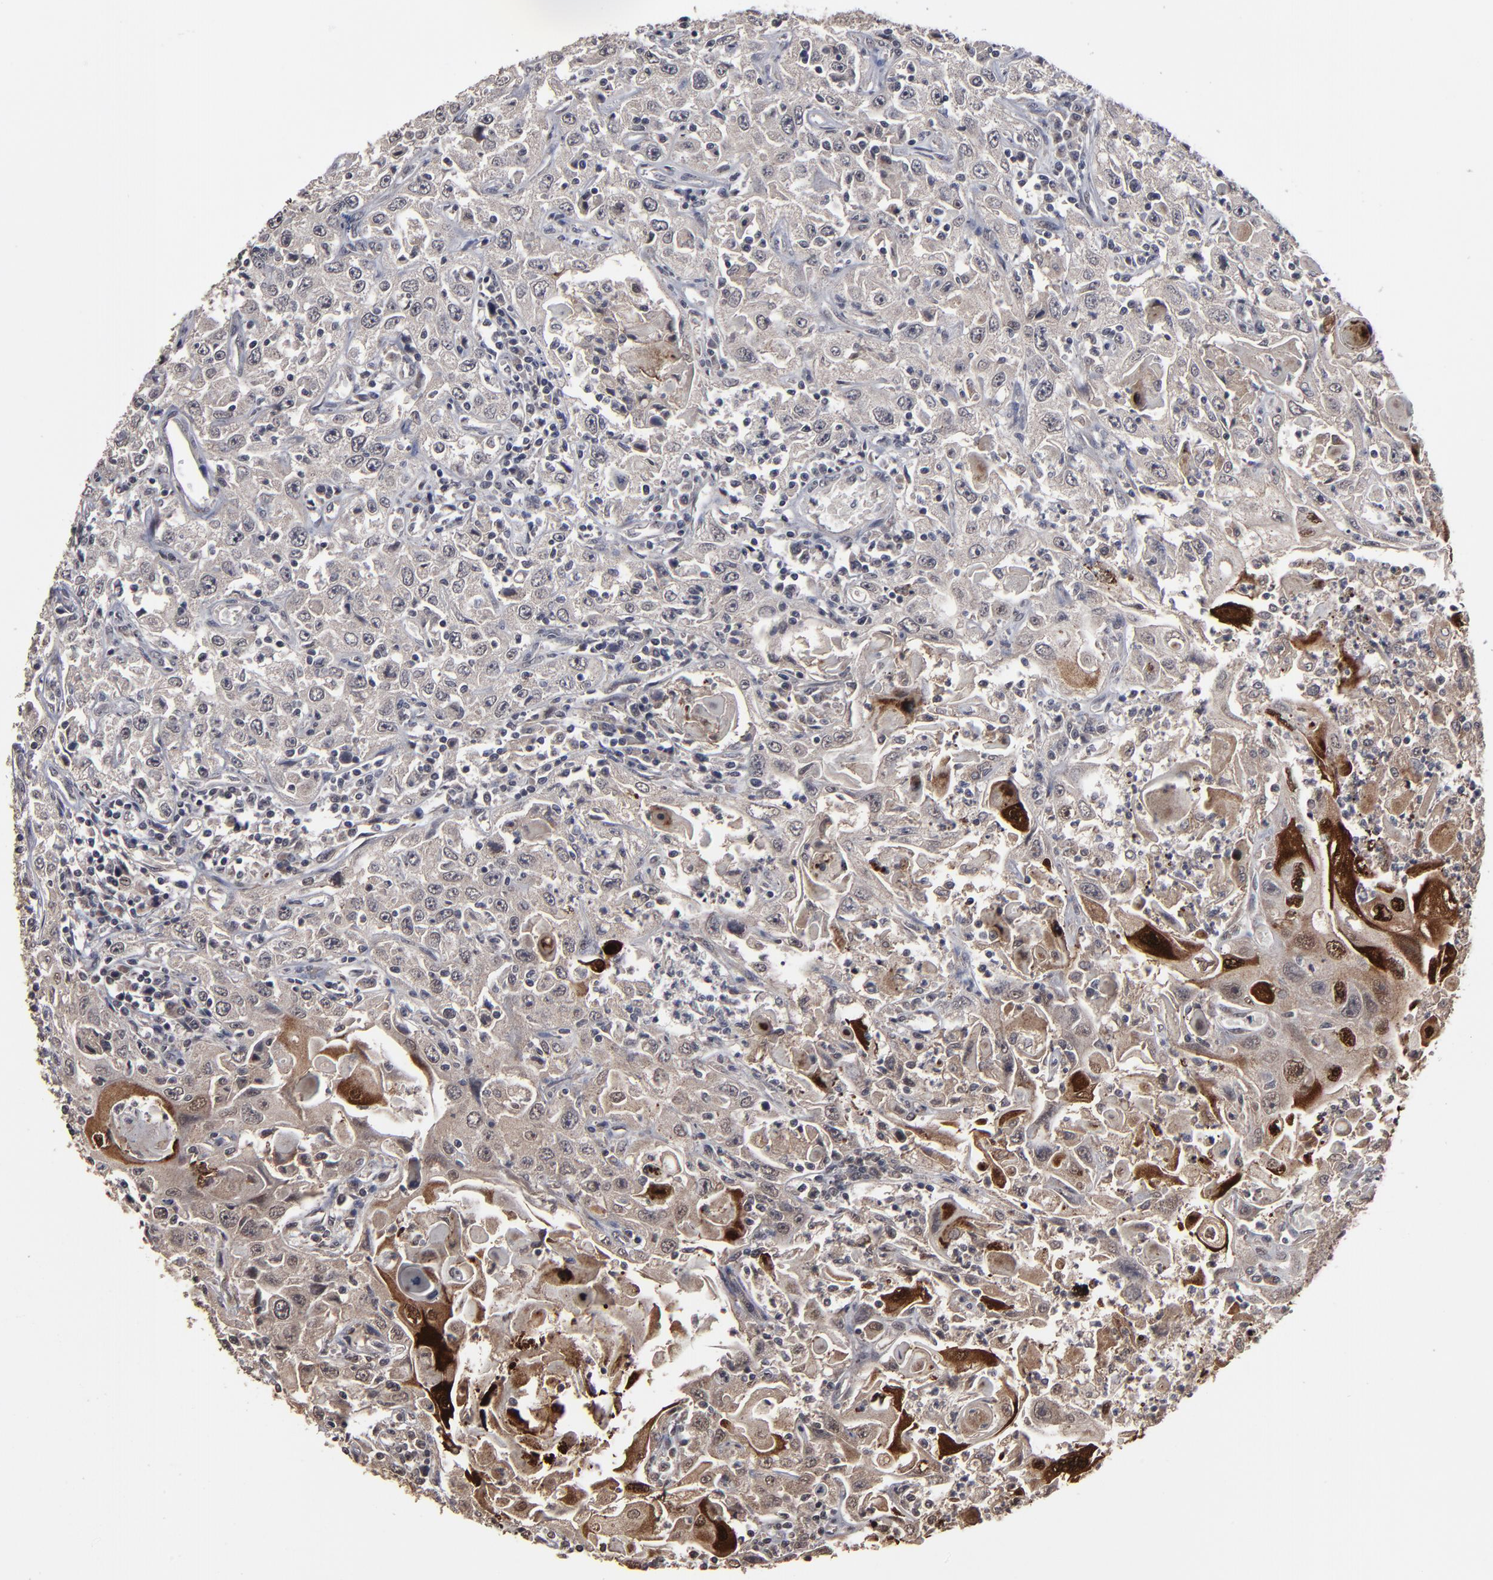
{"staining": {"intensity": "strong", "quantity": "25%-75%", "location": "cytoplasmic/membranous,nuclear"}, "tissue": "head and neck cancer", "cell_type": "Tumor cells", "image_type": "cancer", "snomed": [{"axis": "morphology", "description": "Squamous cell carcinoma, NOS"}, {"axis": "topography", "description": "Oral tissue"}, {"axis": "topography", "description": "Head-Neck"}], "caption": "Tumor cells show high levels of strong cytoplasmic/membranous and nuclear staining in about 25%-75% of cells in head and neck cancer. (DAB (3,3'-diaminobenzidine) IHC, brown staining for protein, blue staining for nuclei).", "gene": "SLC22A17", "patient": {"sex": "female", "age": 76}}